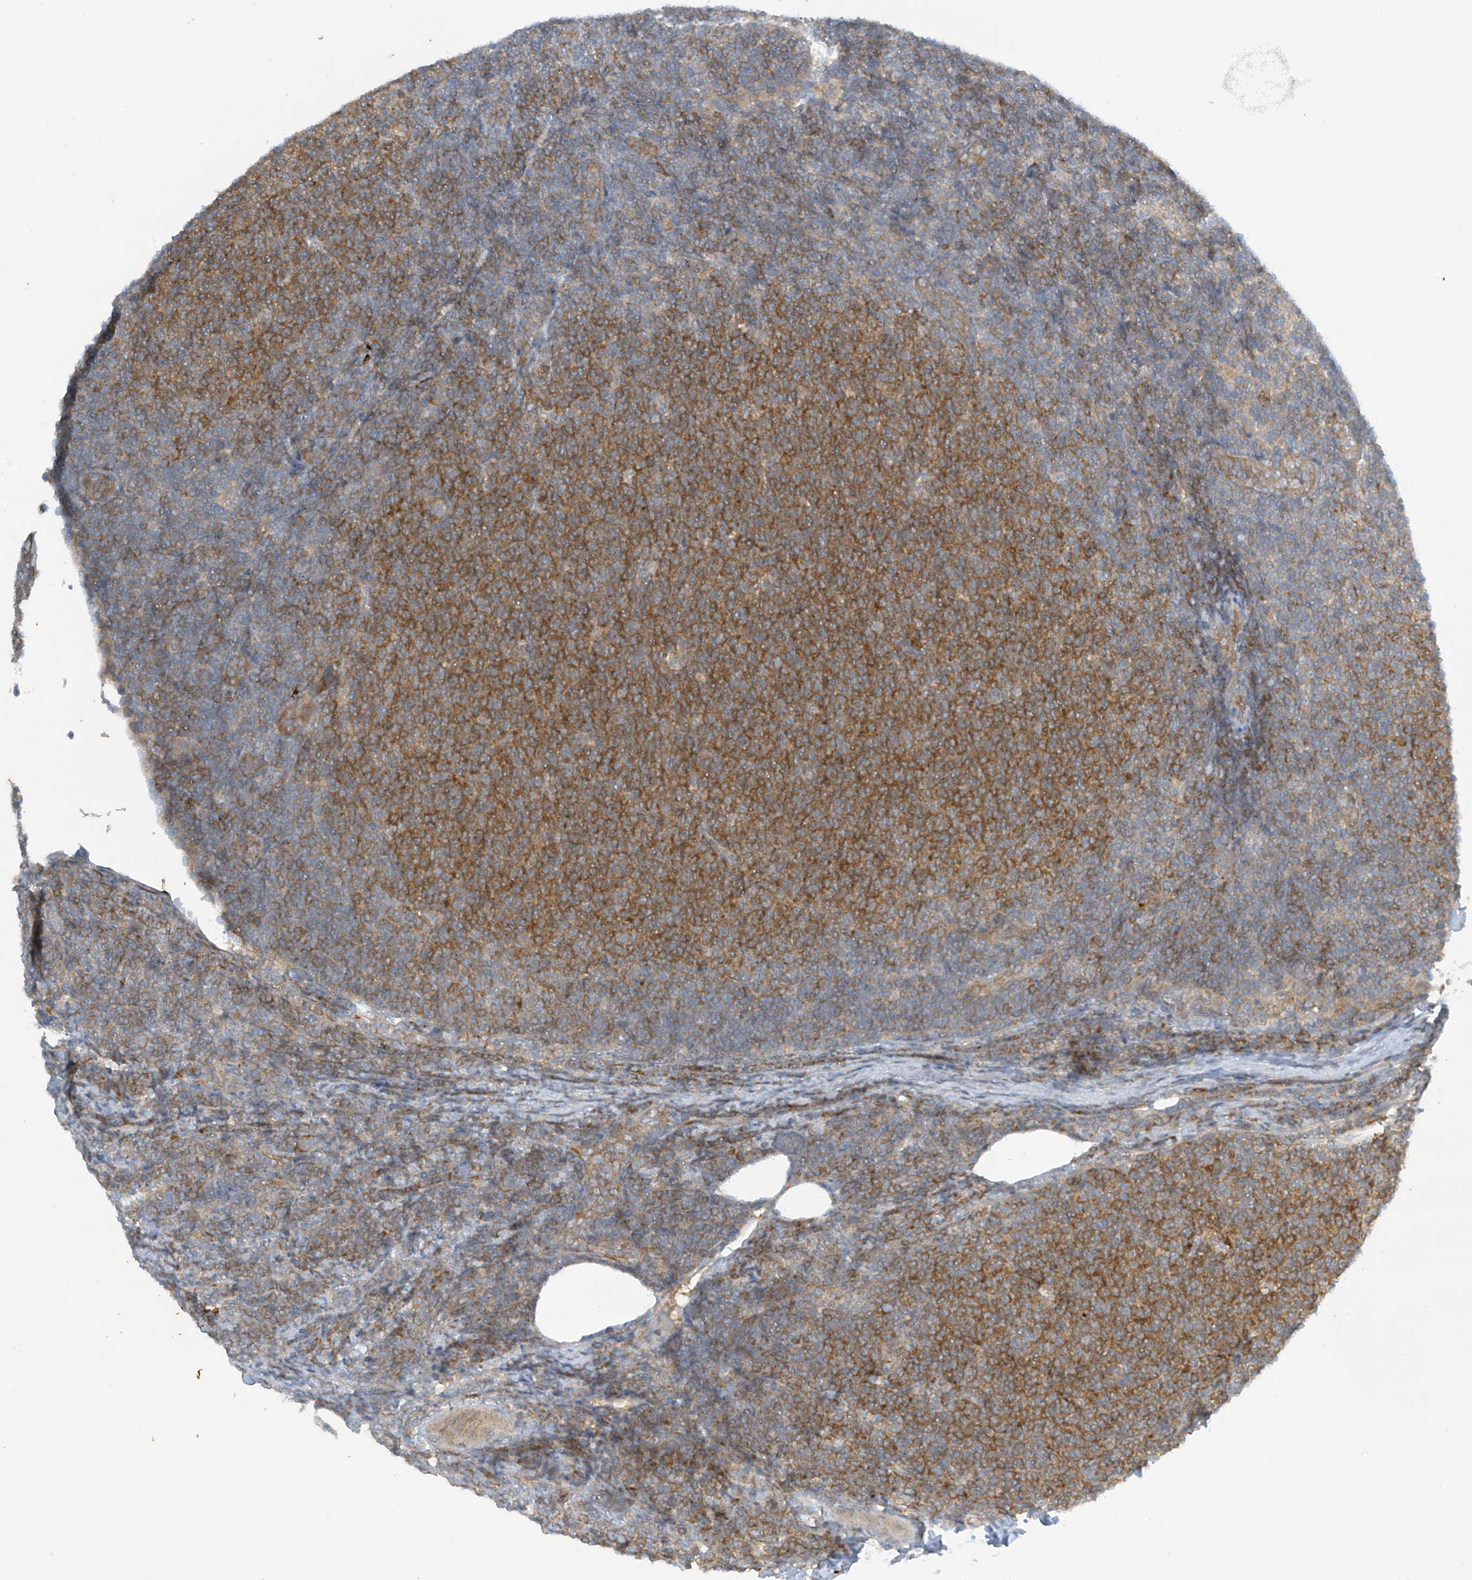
{"staining": {"intensity": "moderate", "quantity": "25%-75%", "location": "cytoplasmic/membranous"}, "tissue": "lymphoma", "cell_type": "Tumor cells", "image_type": "cancer", "snomed": [{"axis": "morphology", "description": "Malignant lymphoma, non-Hodgkin's type, Low grade"}, {"axis": "topography", "description": "Lymph node"}], "caption": "This is a photomicrograph of IHC staining of lymphoma, which shows moderate expression in the cytoplasmic/membranous of tumor cells.", "gene": "FSD1L", "patient": {"sex": "male", "age": 66}}